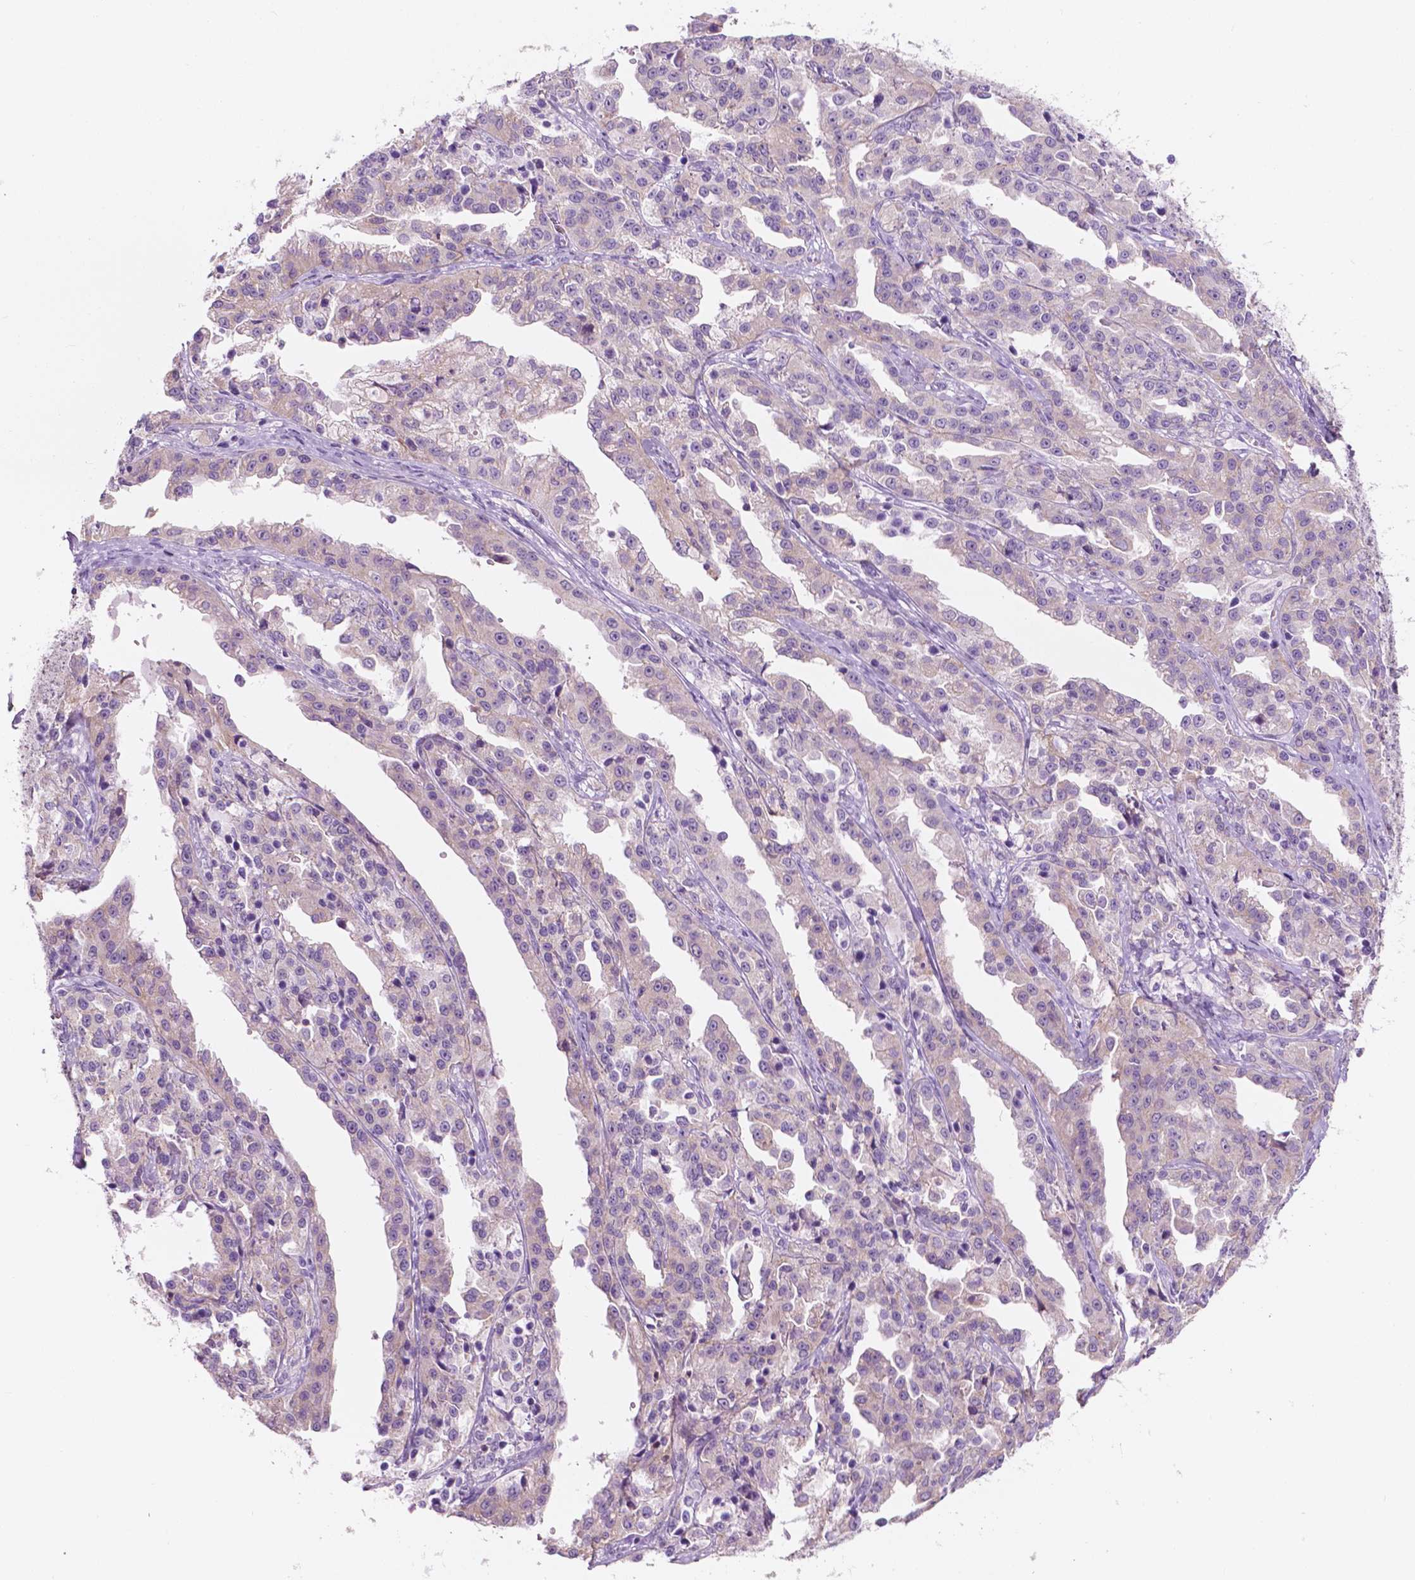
{"staining": {"intensity": "negative", "quantity": "none", "location": "none"}, "tissue": "ovarian cancer", "cell_type": "Tumor cells", "image_type": "cancer", "snomed": [{"axis": "morphology", "description": "Cystadenocarcinoma, serous, NOS"}, {"axis": "topography", "description": "Ovary"}], "caption": "An image of ovarian cancer stained for a protein shows no brown staining in tumor cells. (Stains: DAB (3,3'-diaminobenzidine) immunohistochemistry with hematoxylin counter stain, Microscopy: brightfield microscopy at high magnification).", "gene": "NOS1AP", "patient": {"sex": "female", "age": 75}}